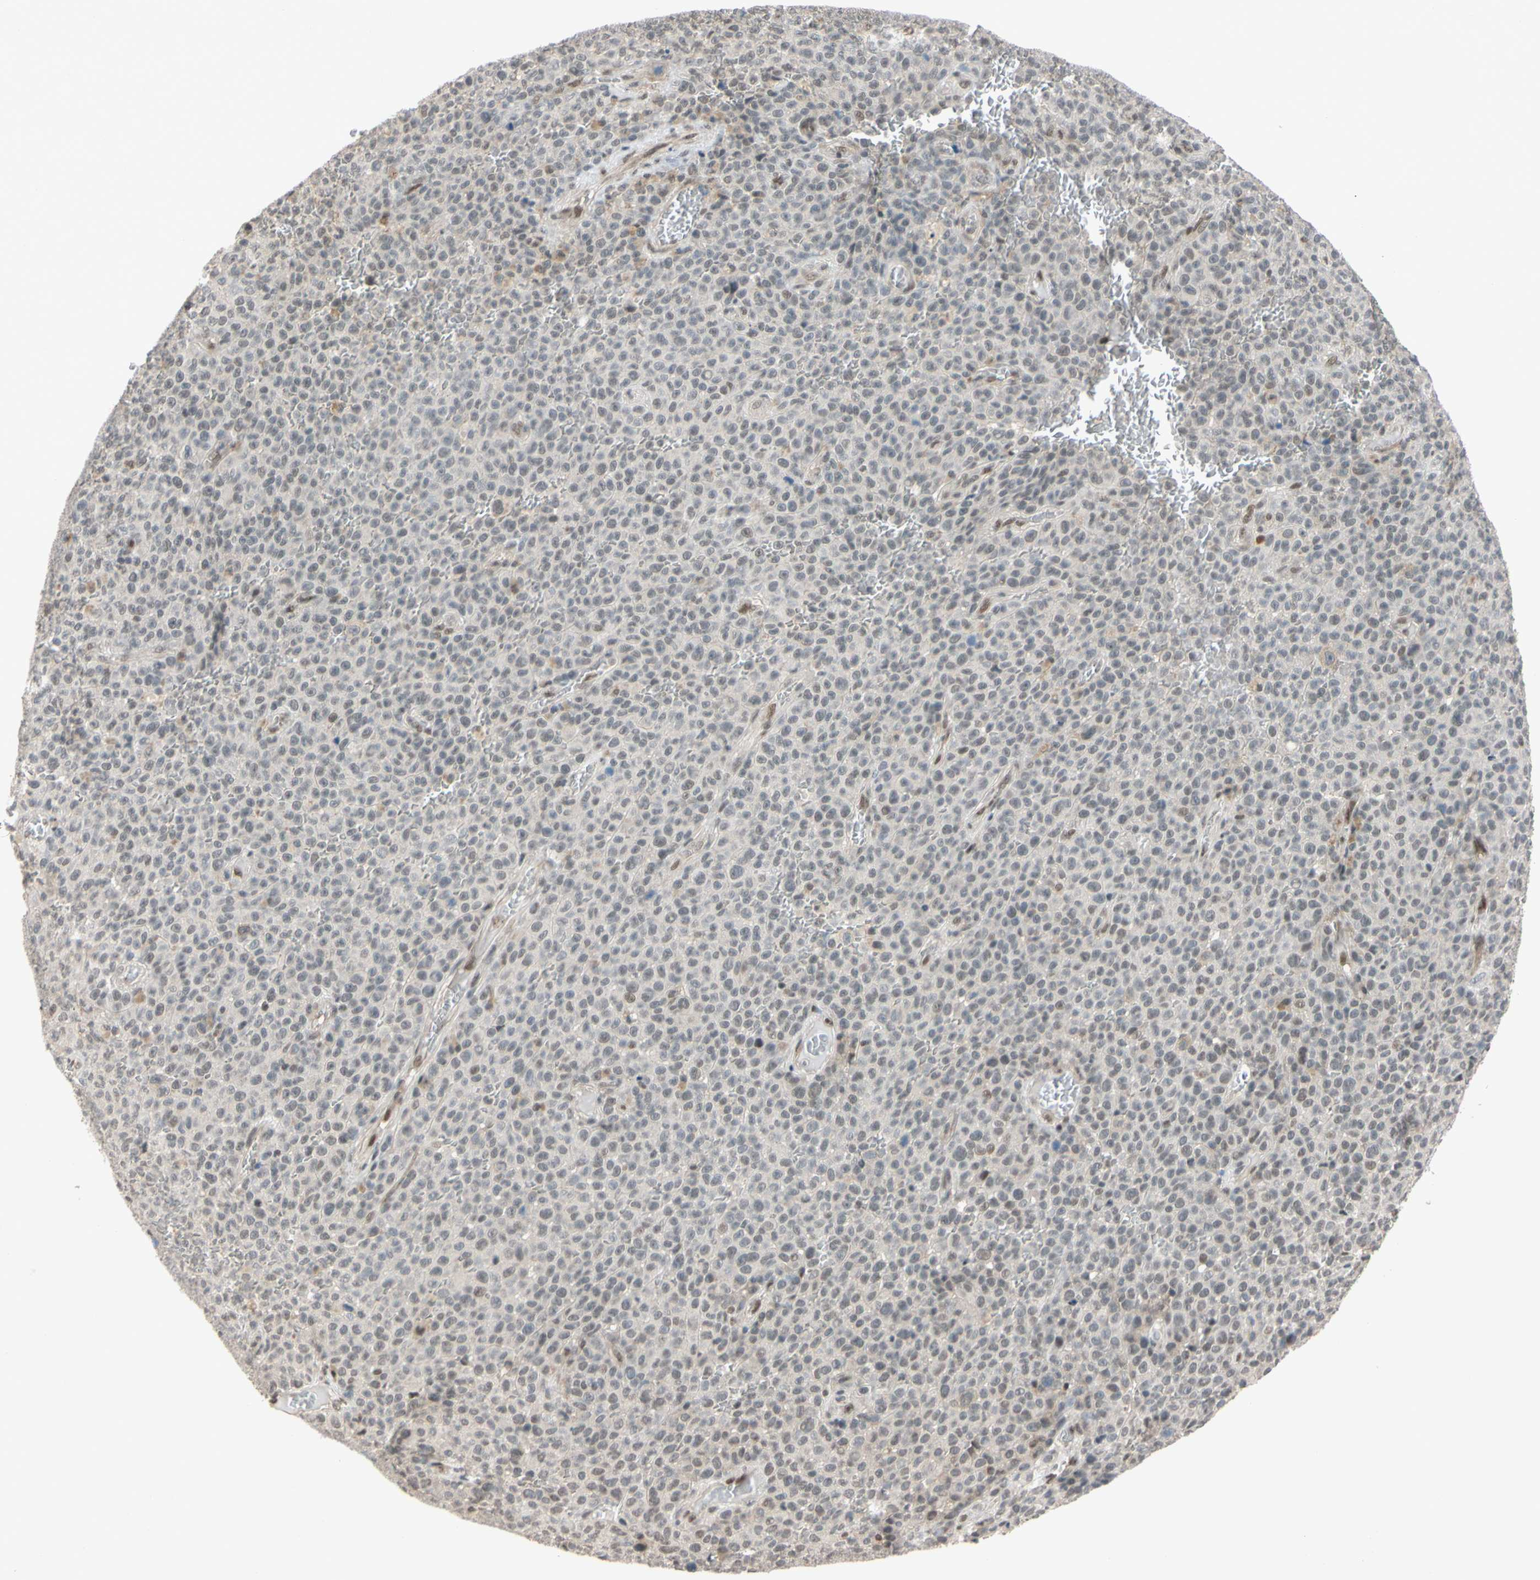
{"staining": {"intensity": "weak", "quantity": "<25%", "location": "nuclear"}, "tissue": "melanoma", "cell_type": "Tumor cells", "image_type": "cancer", "snomed": [{"axis": "morphology", "description": "Malignant melanoma, NOS"}, {"axis": "topography", "description": "Skin"}], "caption": "Melanoma was stained to show a protein in brown. There is no significant staining in tumor cells.", "gene": "TAF4", "patient": {"sex": "female", "age": 82}}